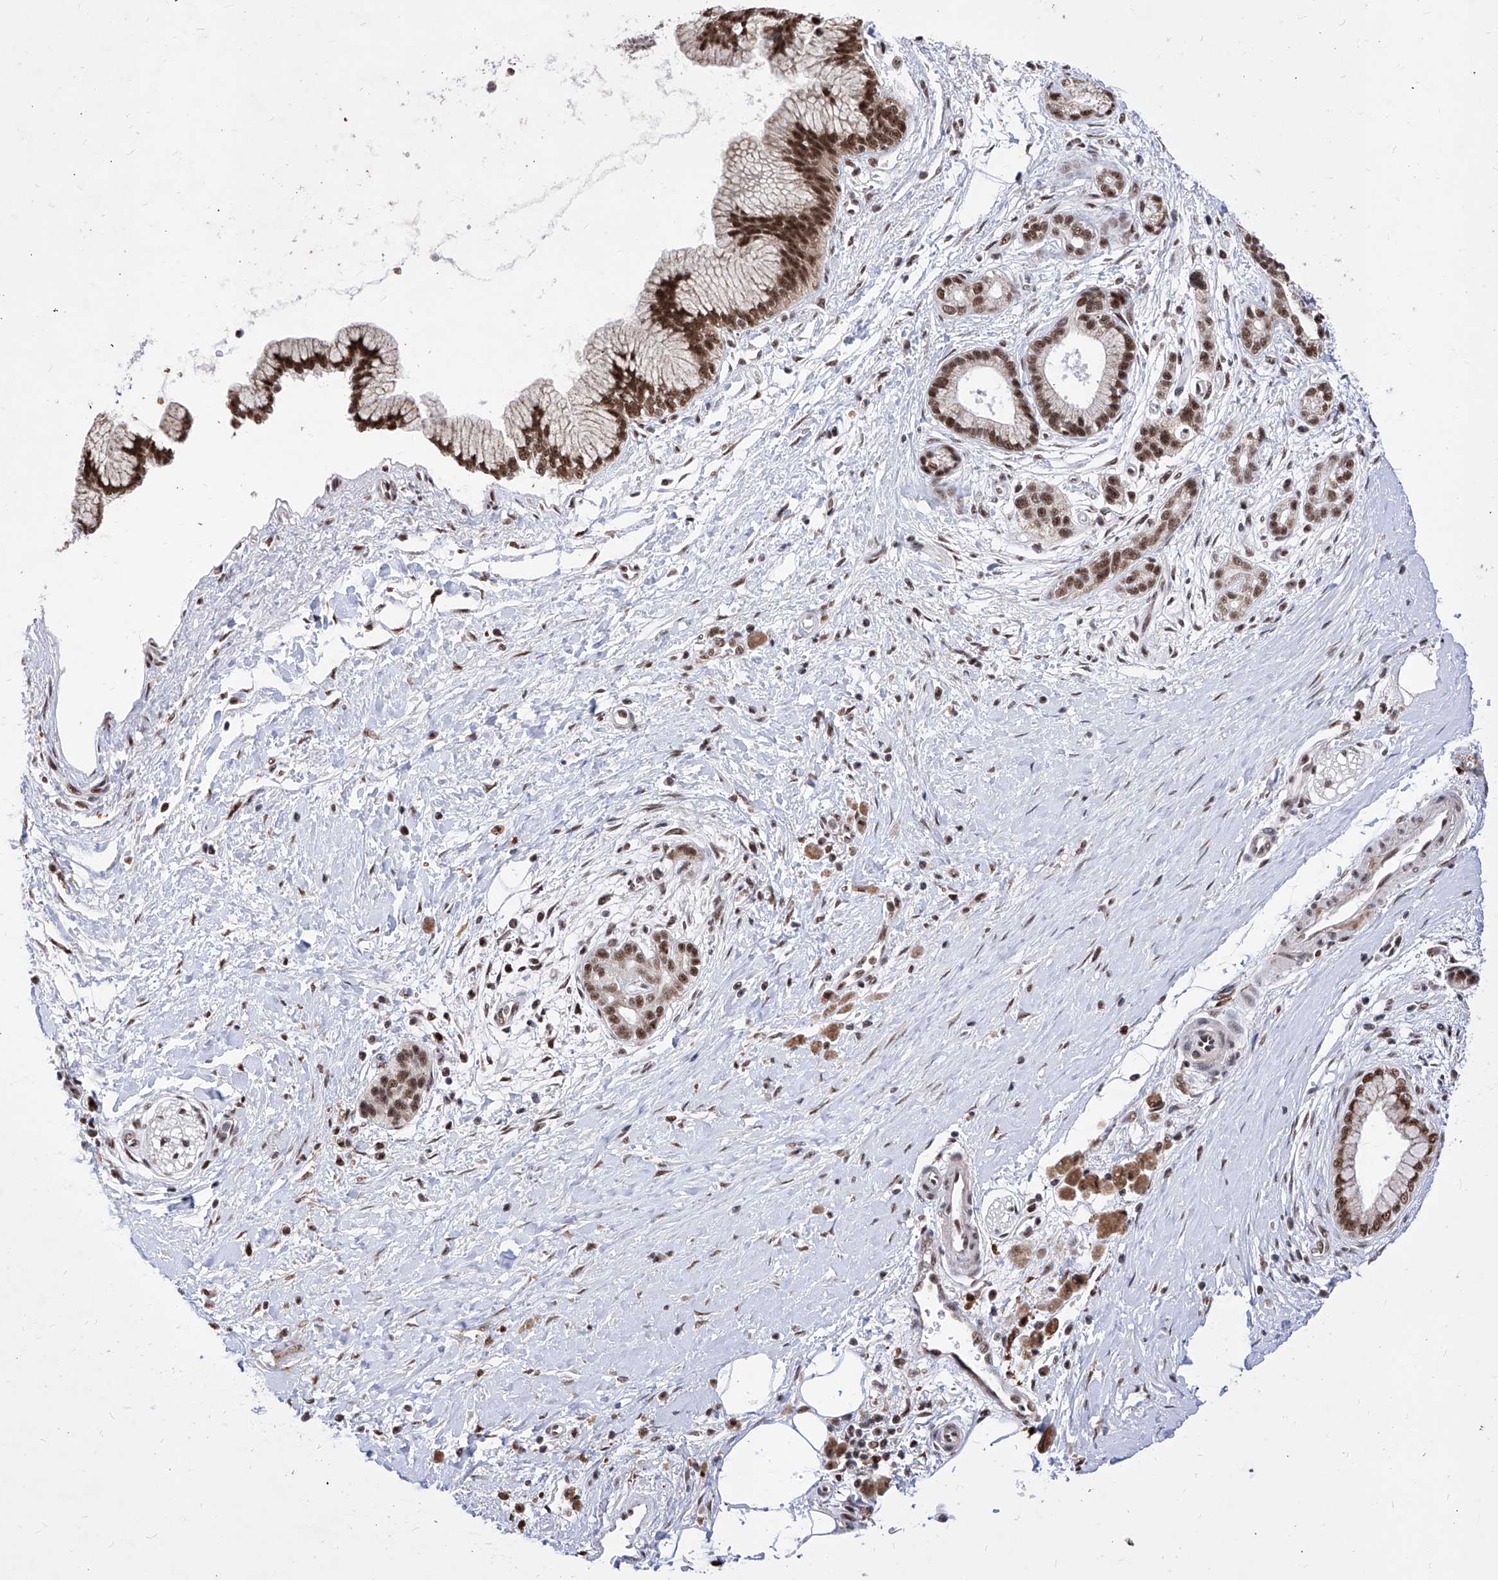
{"staining": {"intensity": "strong", "quantity": ">75%", "location": "nuclear"}, "tissue": "pancreatic cancer", "cell_type": "Tumor cells", "image_type": "cancer", "snomed": [{"axis": "morphology", "description": "Adenocarcinoma, NOS"}, {"axis": "topography", "description": "Pancreas"}], "caption": "A micrograph of pancreatic cancer (adenocarcinoma) stained for a protein displays strong nuclear brown staining in tumor cells.", "gene": "PHF5A", "patient": {"sex": "male", "age": 58}}